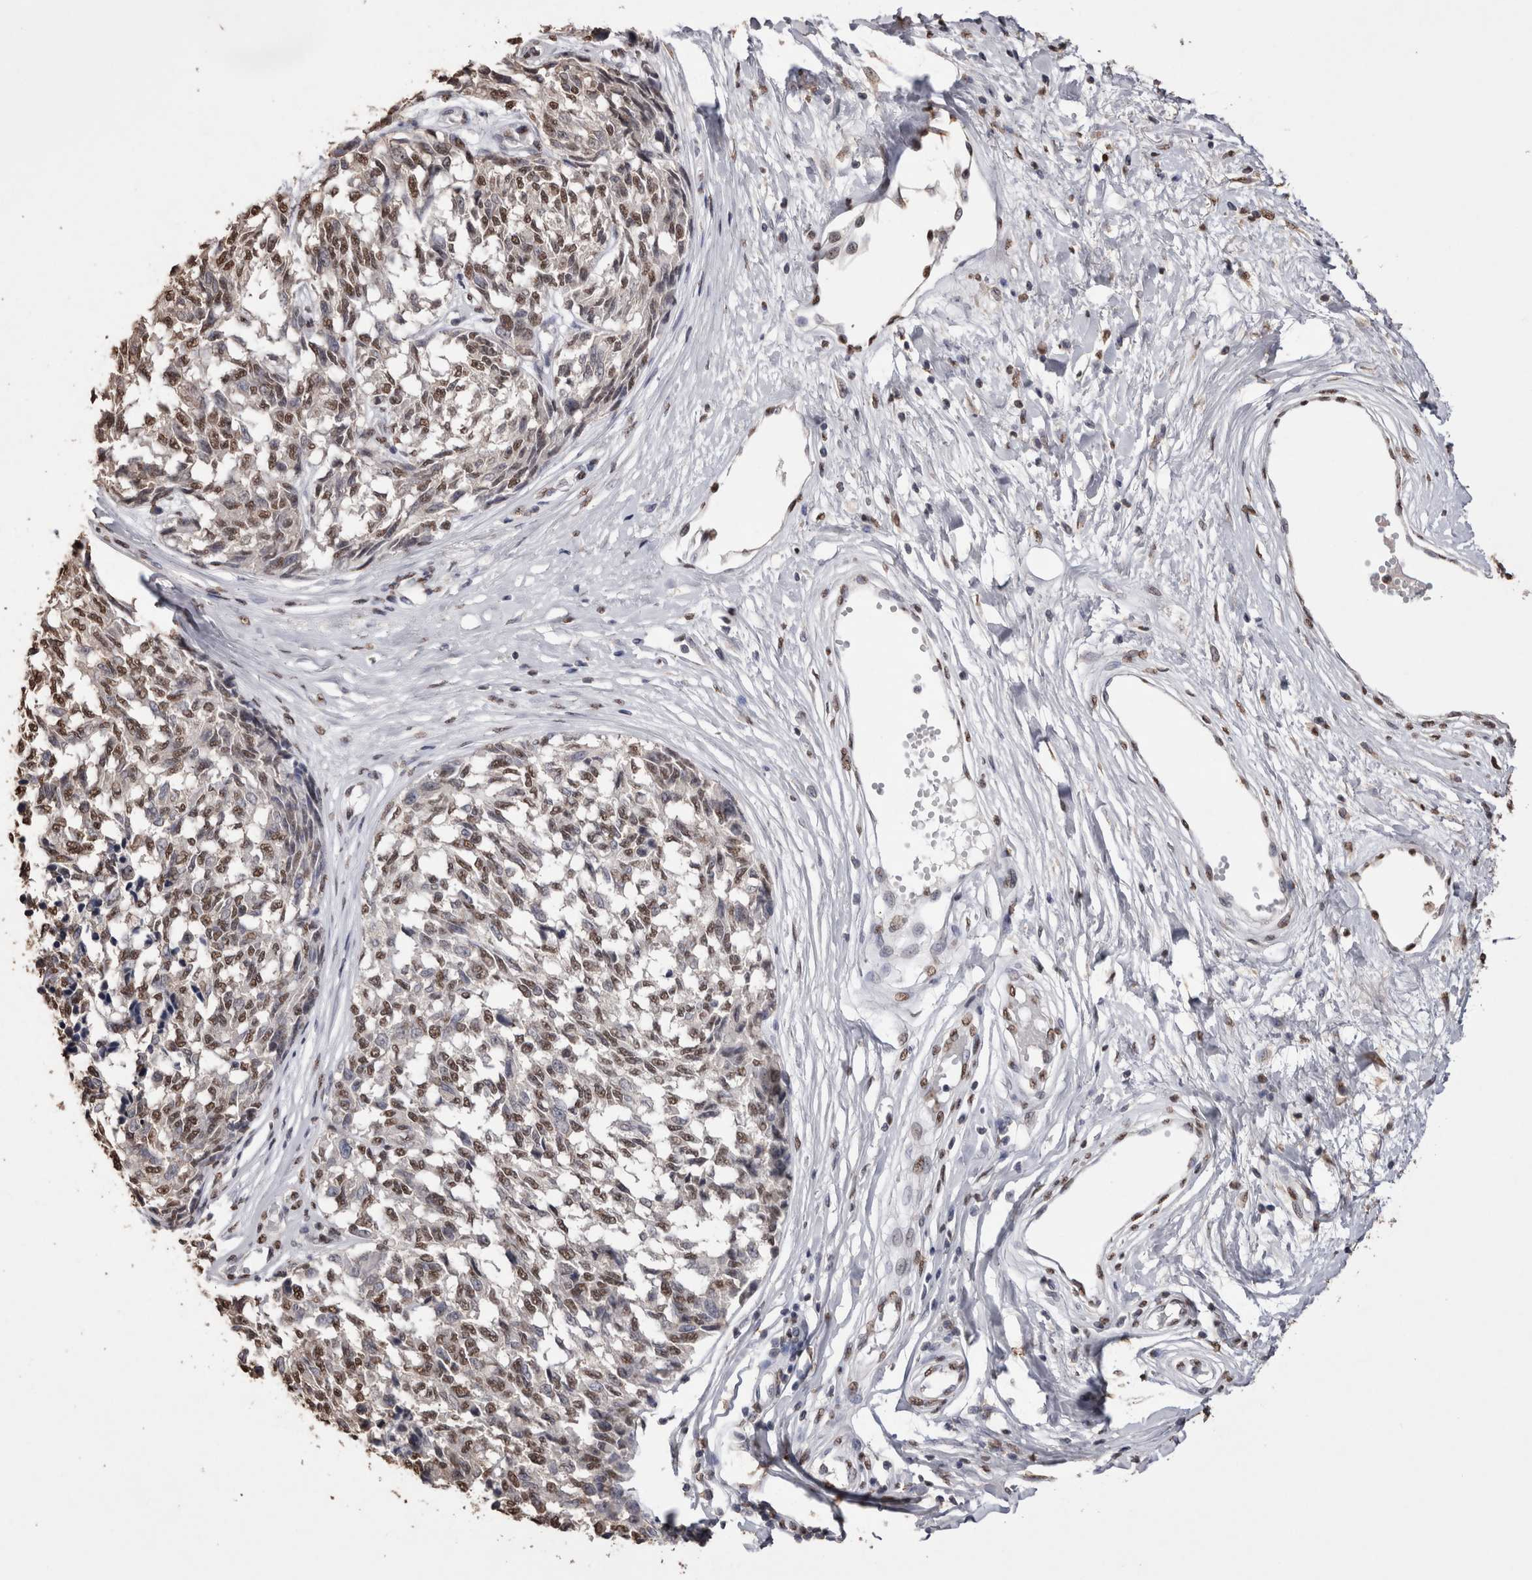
{"staining": {"intensity": "moderate", "quantity": ">75%", "location": "nuclear"}, "tissue": "melanoma", "cell_type": "Tumor cells", "image_type": "cancer", "snomed": [{"axis": "morphology", "description": "Malignant melanoma, NOS"}, {"axis": "topography", "description": "Skin"}], "caption": "The micrograph displays a brown stain indicating the presence of a protein in the nuclear of tumor cells in malignant melanoma. (IHC, brightfield microscopy, high magnification).", "gene": "NTHL1", "patient": {"sex": "female", "age": 64}}